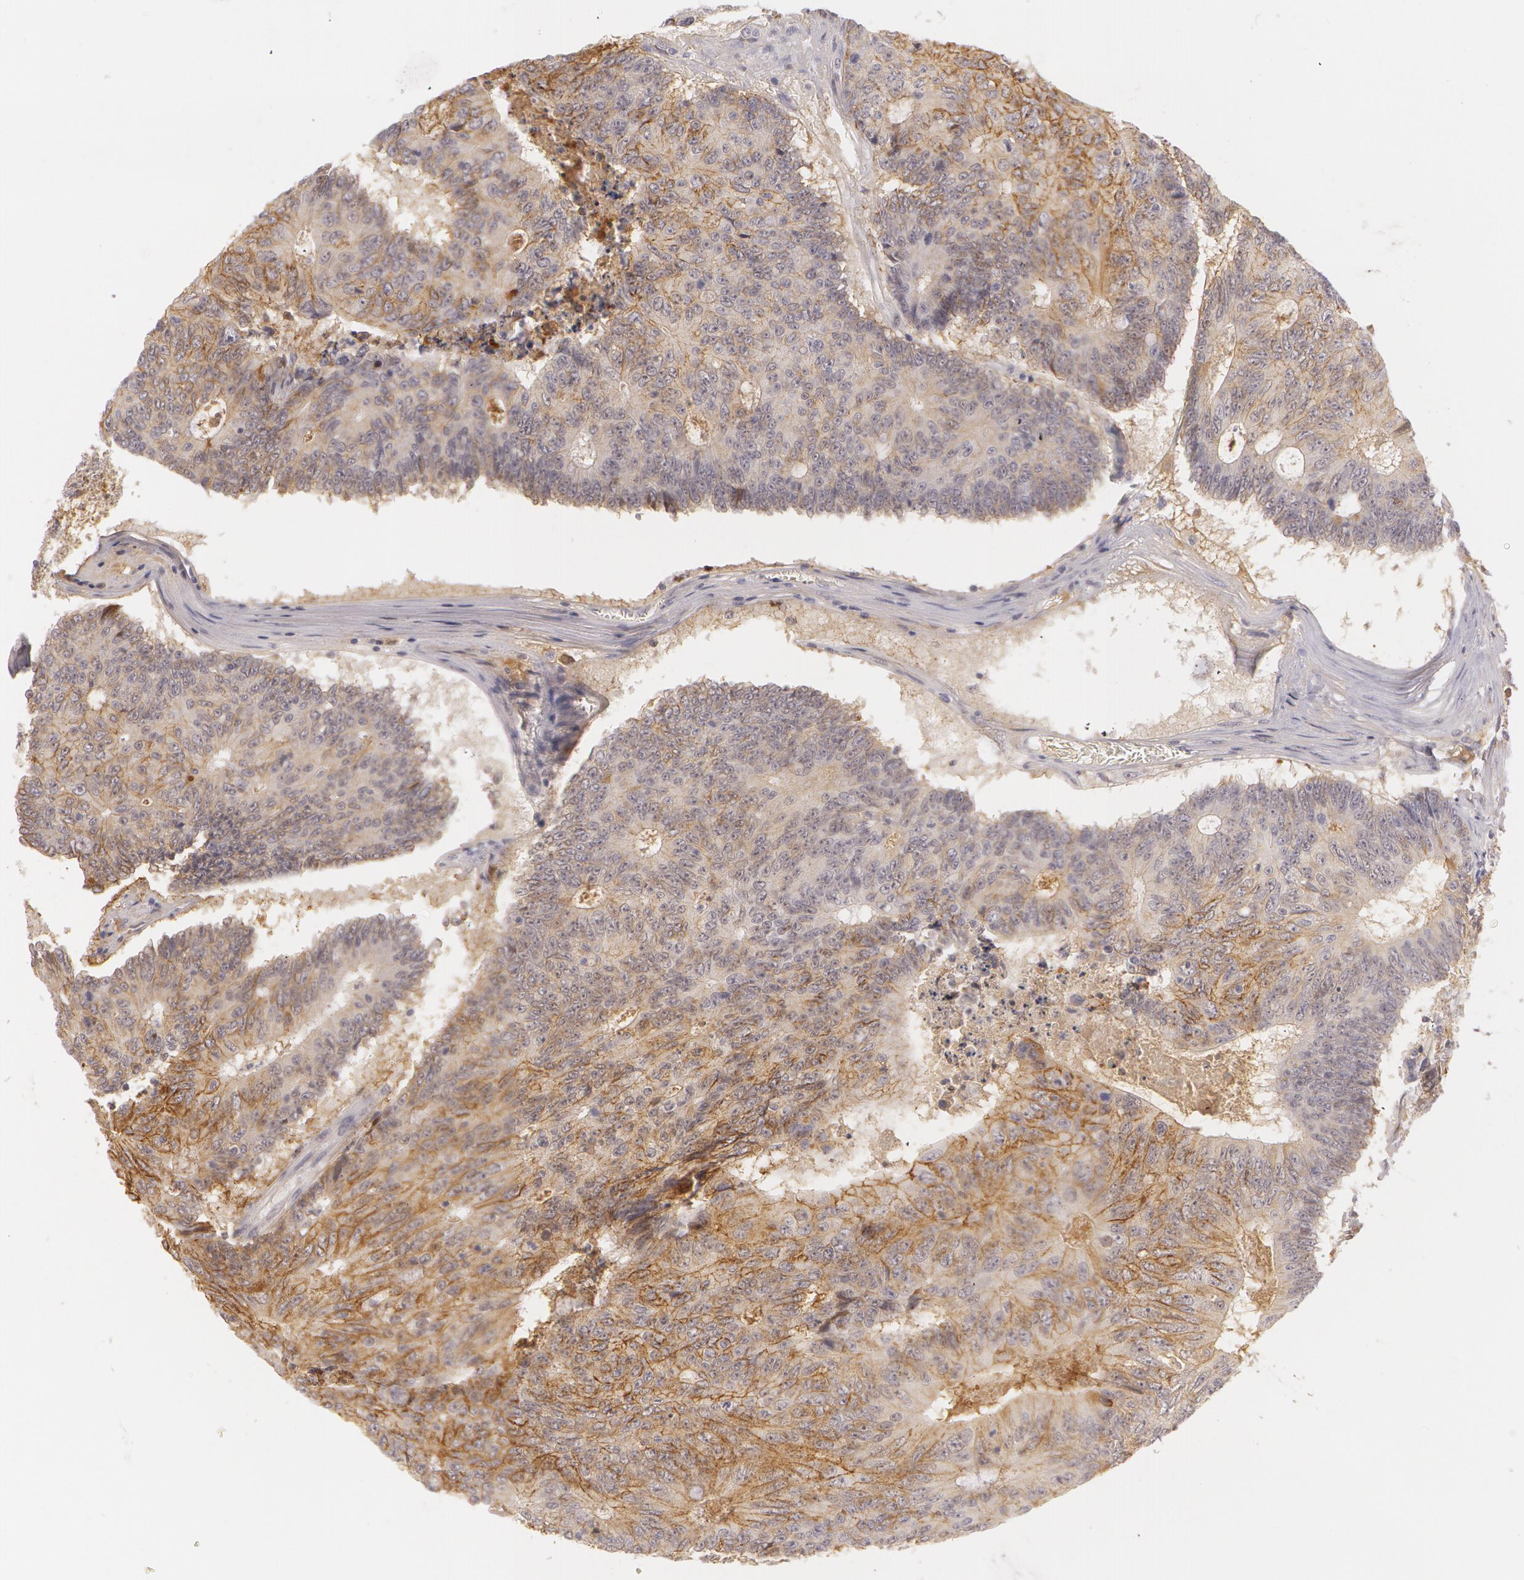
{"staining": {"intensity": "weak", "quantity": "<25%", "location": "cytoplasmic/membranous"}, "tissue": "colorectal cancer", "cell_type": "Tumor cells", "image_type": "cancer", "snomed": [{"axis": "morphology", "description": "Adenocarcinoma, NOS"}, {"axis": "topography", "description": "Colon"}], "caption": "A photomicrograph of adenocarcinoma (colorectal) stained for a protein demonstrates no brown staining in tumor cells. (DAB IHC with hematoxylin counter stain).", "gene": "LBP", "patient": {"sex": "male", "age": 65}}